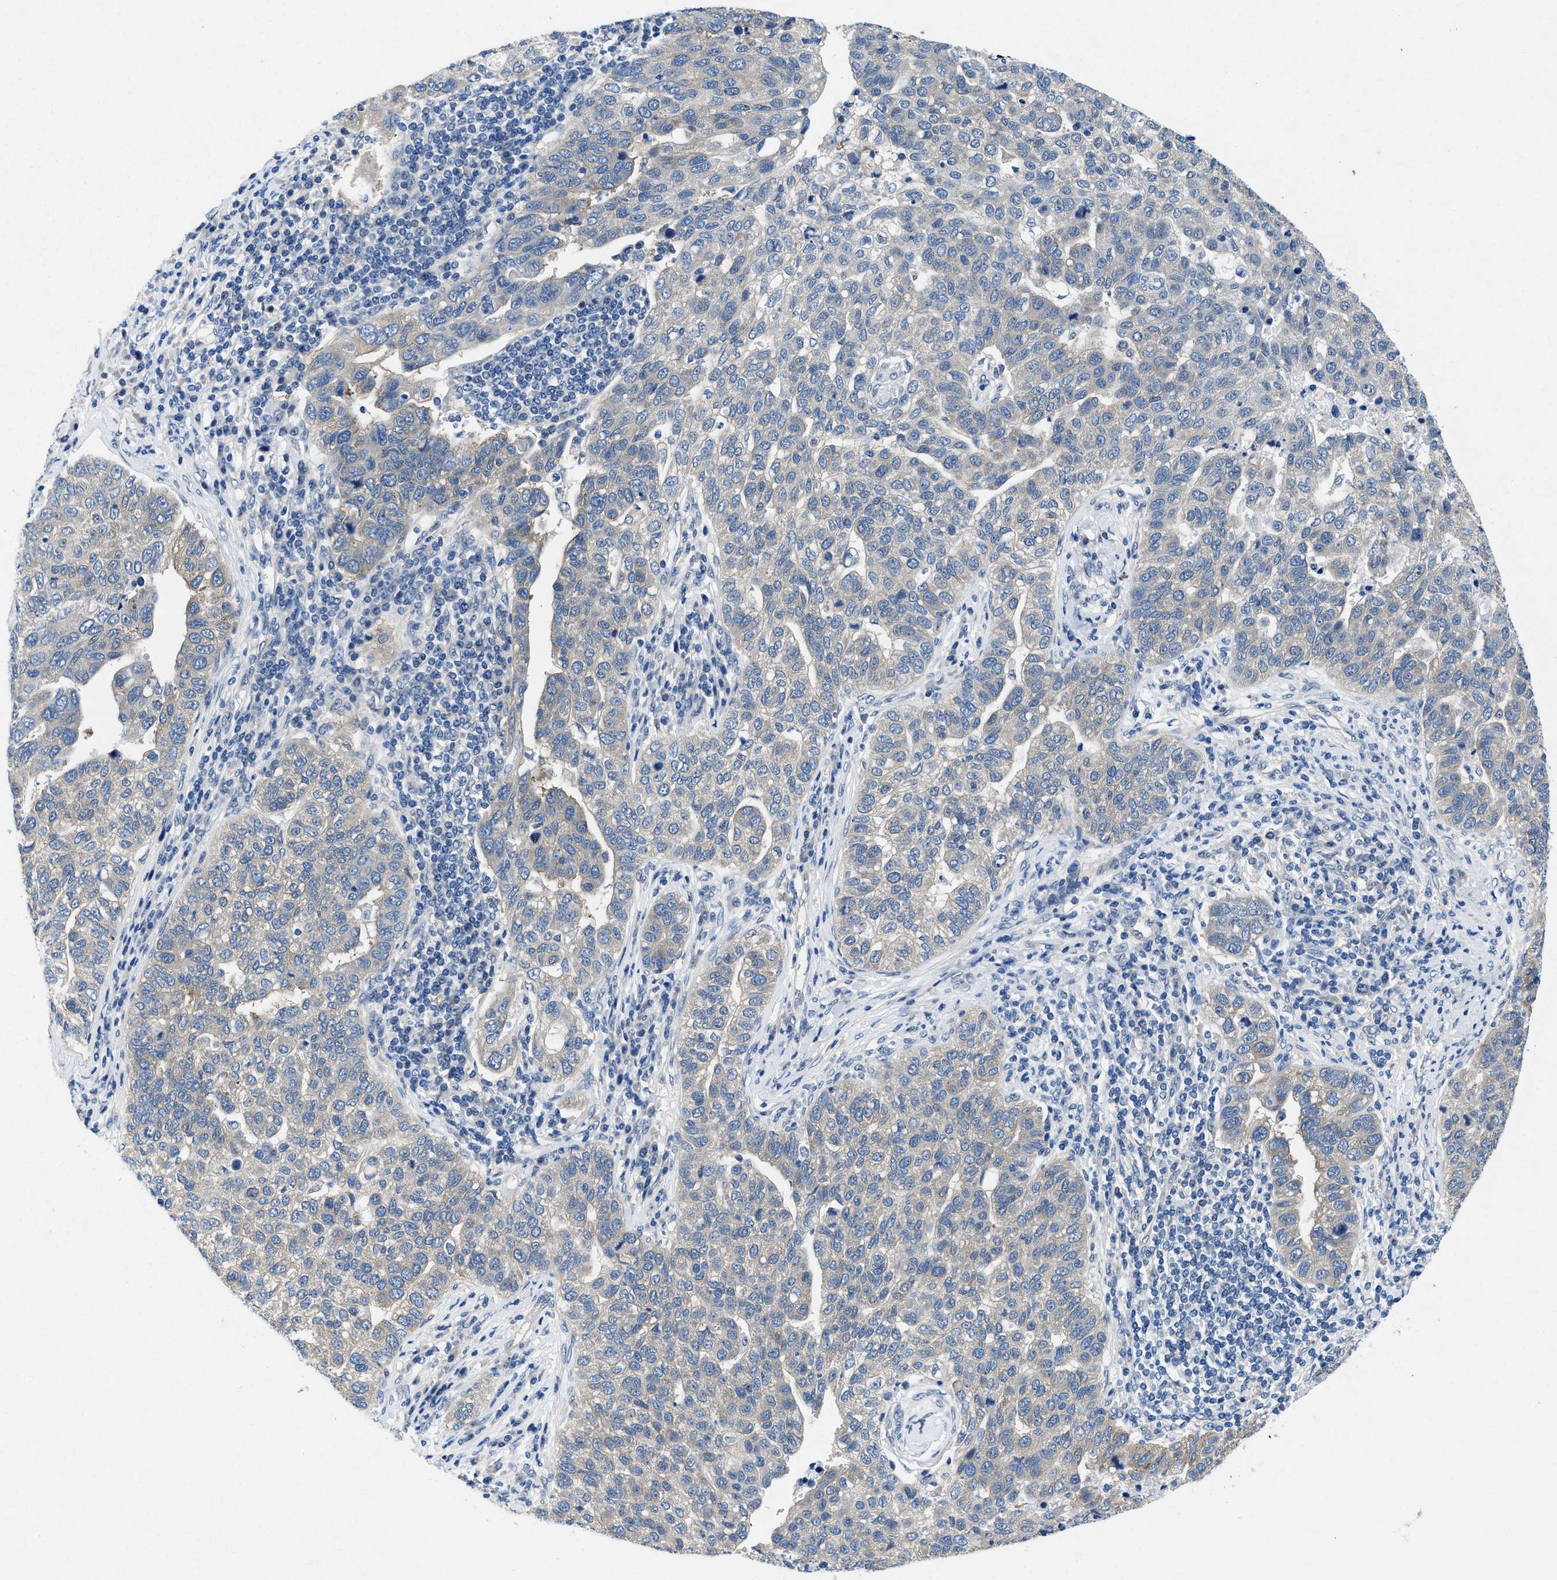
{"staining": {"intensity": "negative", "quantity": "none", "location": "none"}, "tissue": "pancreatic cancer", "cell_type": "Tumor cells", "image_type": "cancer", "snomed": [{"axis": "morphology", "description": "Adenocarcinoma, NOS"}, {"axis": "topography", "description": "Pancreas"}], "caption": "Micrograph shows no protein positivity in tumor cells of pancreatic cancer (adenocarcinoma) tissue. (DAB (3,3'-diaminobenzidine) immunohistochemistry with hematoxylin counter stain).", "gene": "COPS2", "patient": {"sex": "female", "age": 61}}